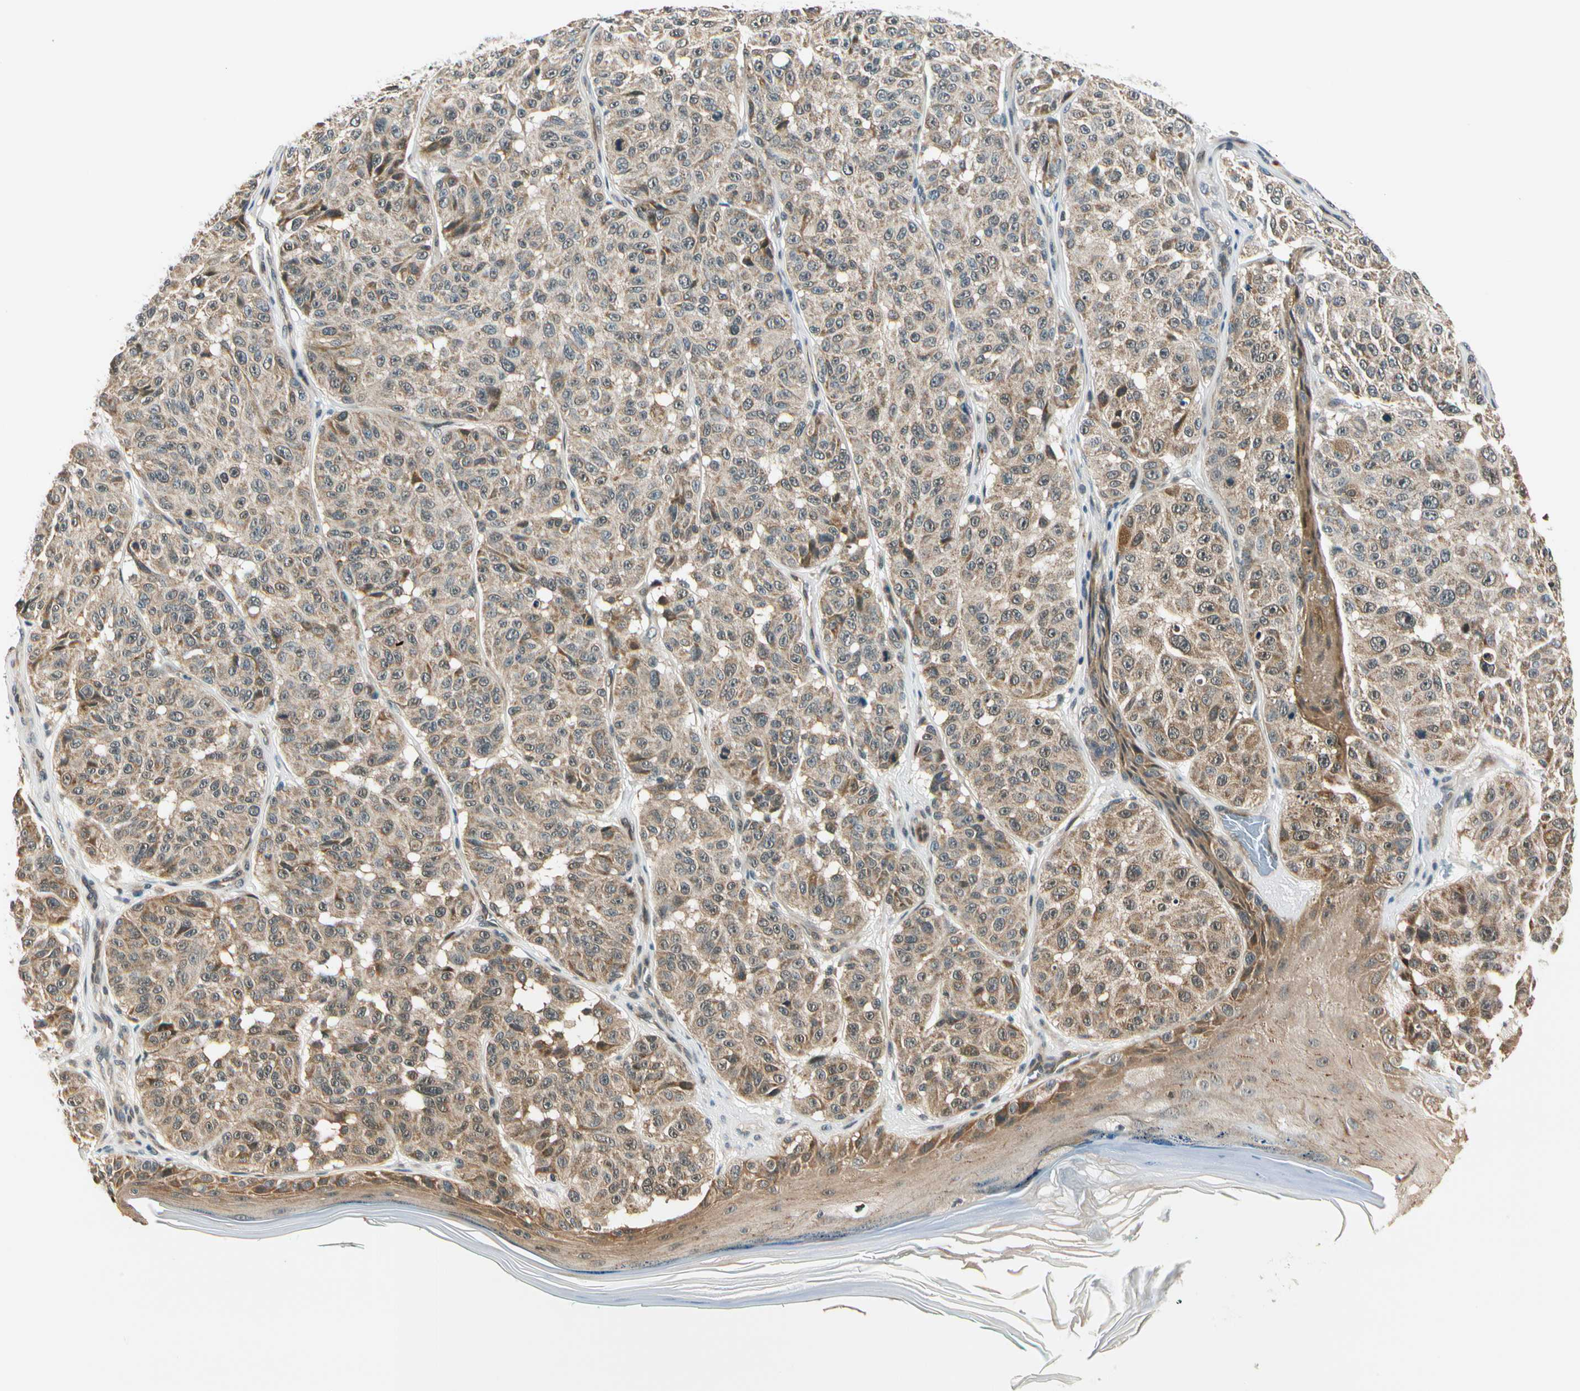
{"staining": {"intensity": "moderate", "quantity": ">75%", "location": "cytoplasmic/membranous"}, "tissue": "melanoma", "cell_type": "Tumor cells", "image_type": "cancer", "snomed": [{"axis": "morphology", "description": "Malignant melanoma, NOS"}, {"axis": "topography", "description": "Skin"}], "caption": "Tumor cells show medium levels of moderate cytoplasmic/membranous positivity in about >75% of cells in malignant melanoma.", "gene": "PDK2", "patient": {"sex": "female", "age": 46}}